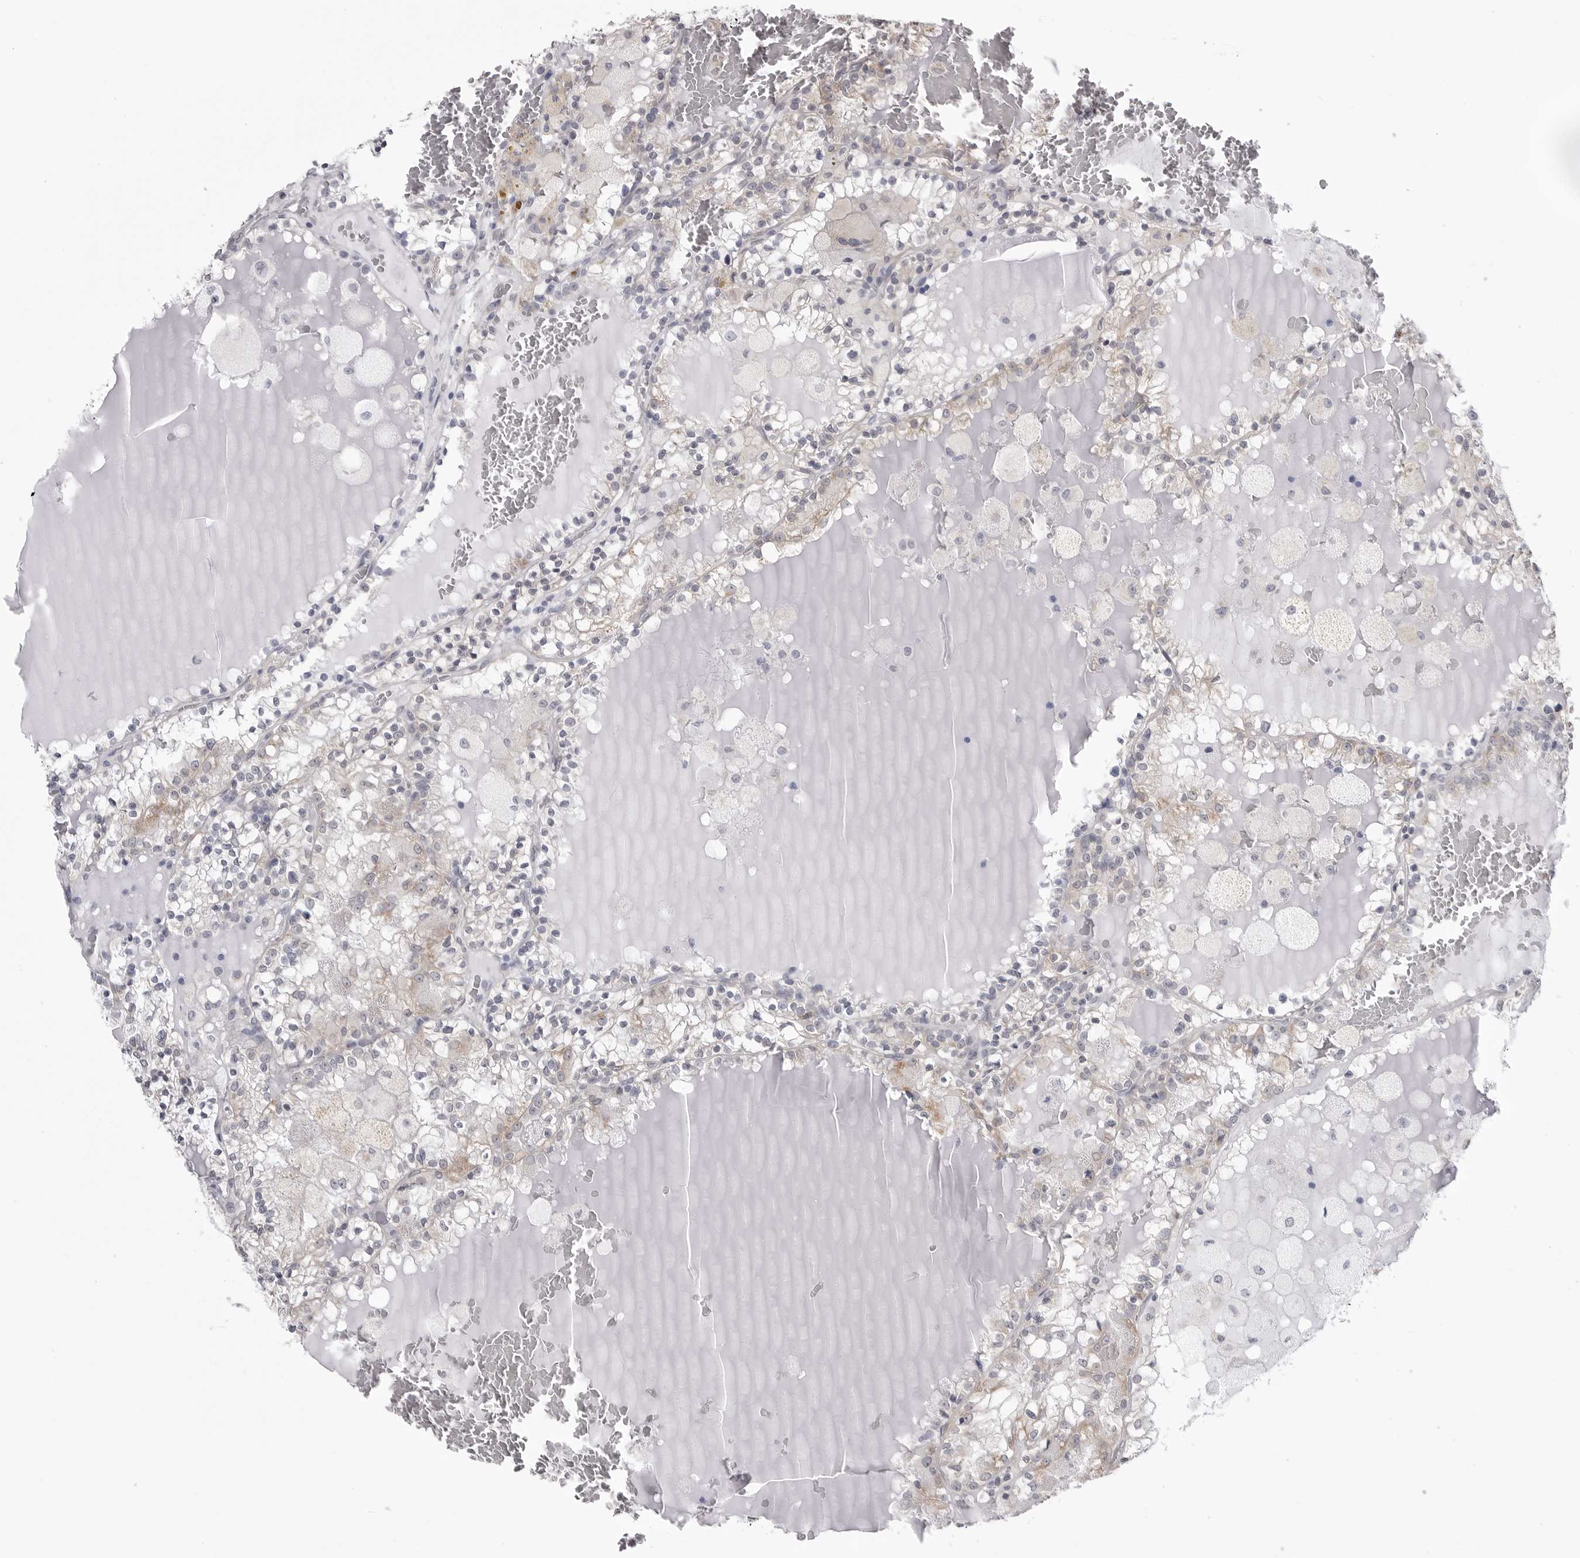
{"staining": {"intensity": "weak", "quantity": "<25%", "location": "cytoplasmic/membranous"}, "tissue": "renal cancer", "cell_type": "Tumor cells", "image_type": "cancer", "snomed": [{"axis": "morphology", "description": "Adenocarcinoma, NOS"}, {"axis": "topography", "description": "Kidney"}], "caption": "DAB (3,3'-diaminobenzidine) immunohistochemical staining of human adenocarcinoma (renal) demonstrates no significant positivity in tumor cells. The staining was performed using DAB to visualize the protein expression in brown, while the nuclei were stained in blue with hematoxylin (Magnification: 20x).", "gene": "FH", "patient": {"sex": "female", "age": 56}}